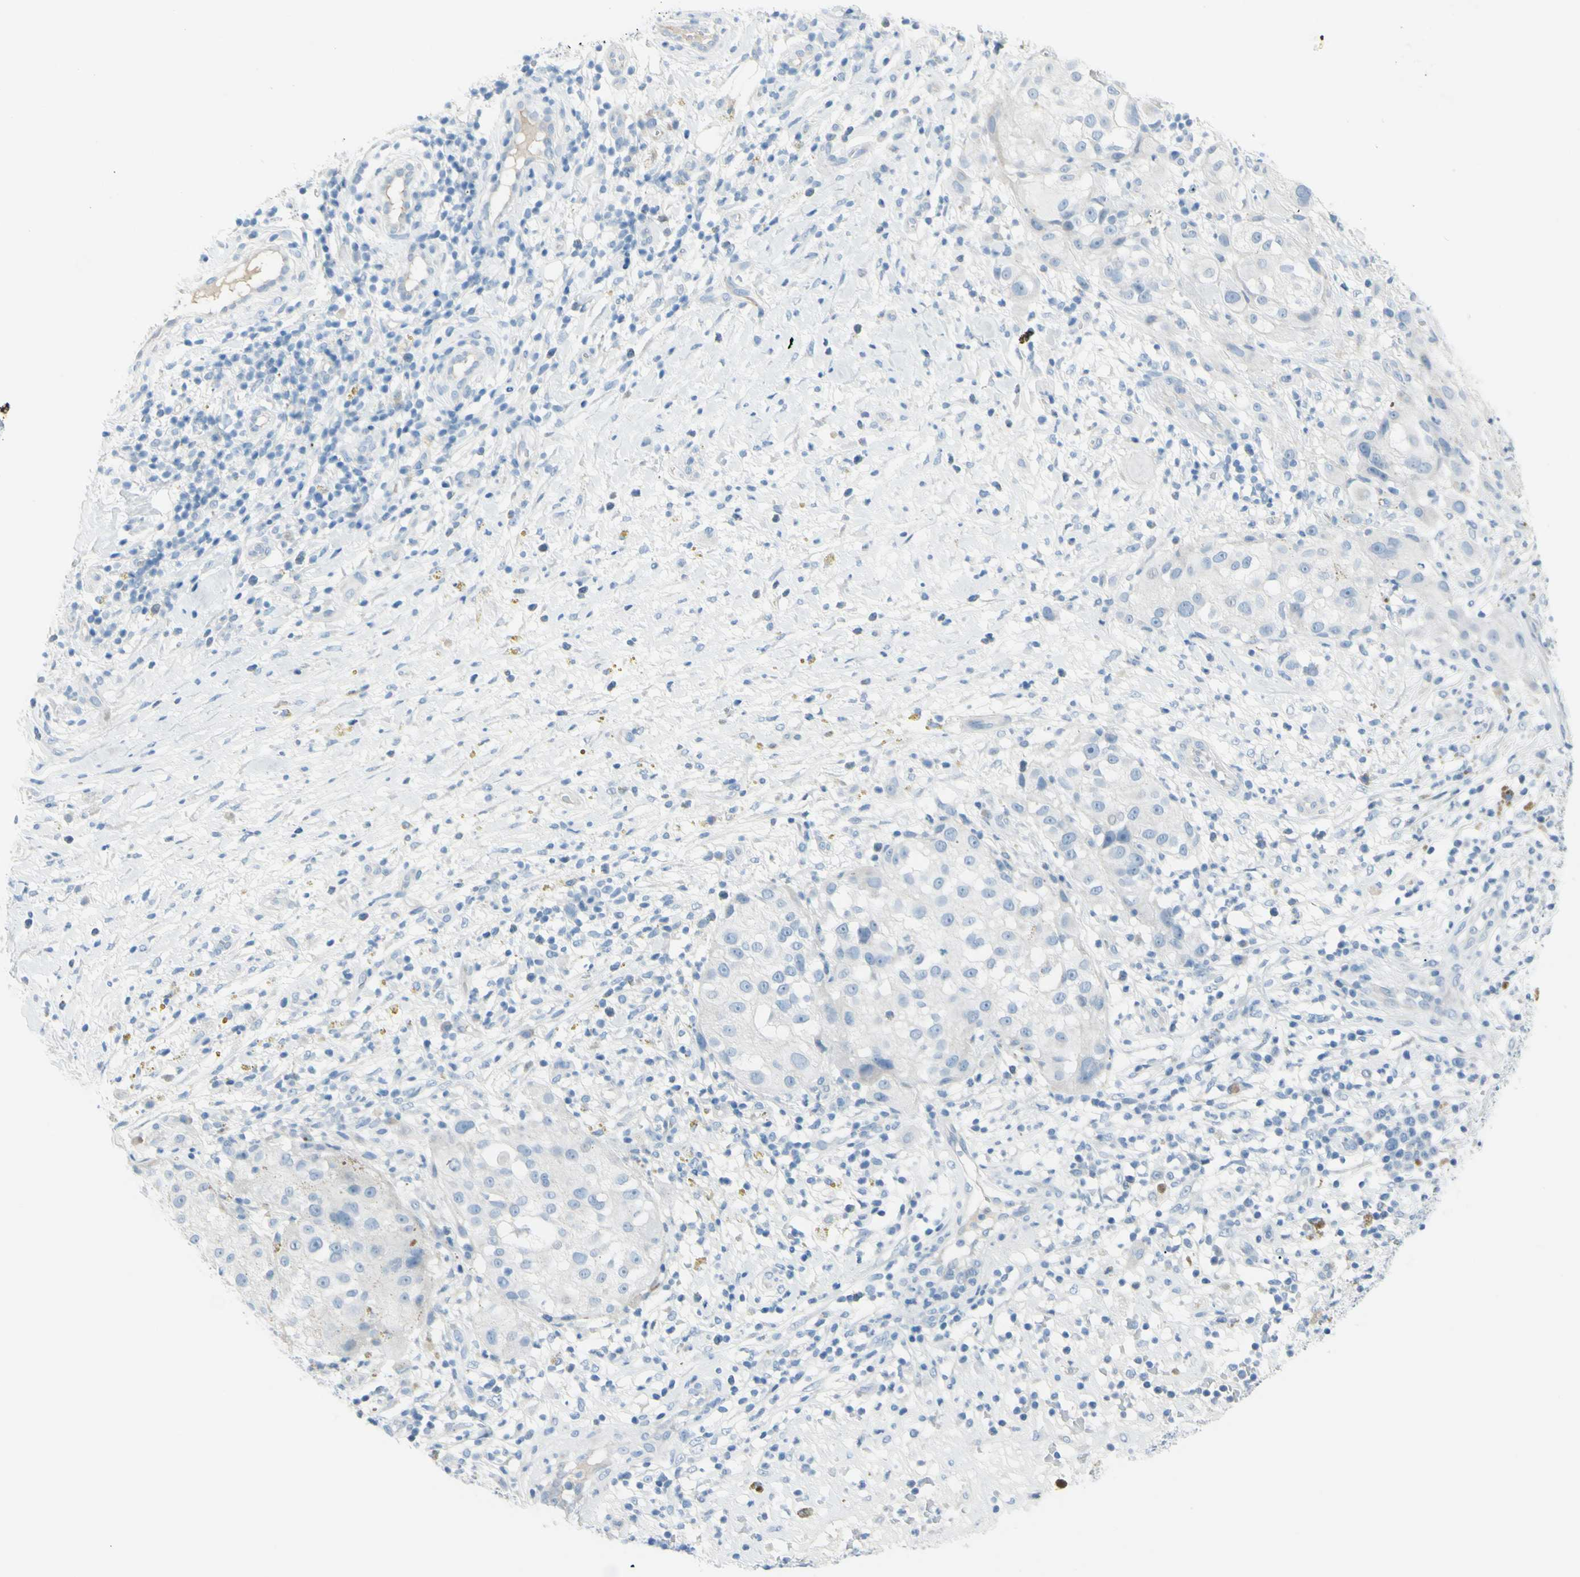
{"staining": {"intensity": "negative", "quantity": "none", "location": "none"}, "tissue": "melanoma", "cell_type": "Tumor cells", "image_type": "cancer", "snomed": [{"axis": "morphology", "description": "Necrosis, NOS"}, {"axis": "morphology", "description": "Malignant melanoma, NOS"}, {"axis": "topography", "description": "Skin"}], "caption": "A photomicrograph of human malignant melanoma is negative for staining in tumor cells.", "gene": "TFPI2", "patient": {"sex": "female", "age": 87}}